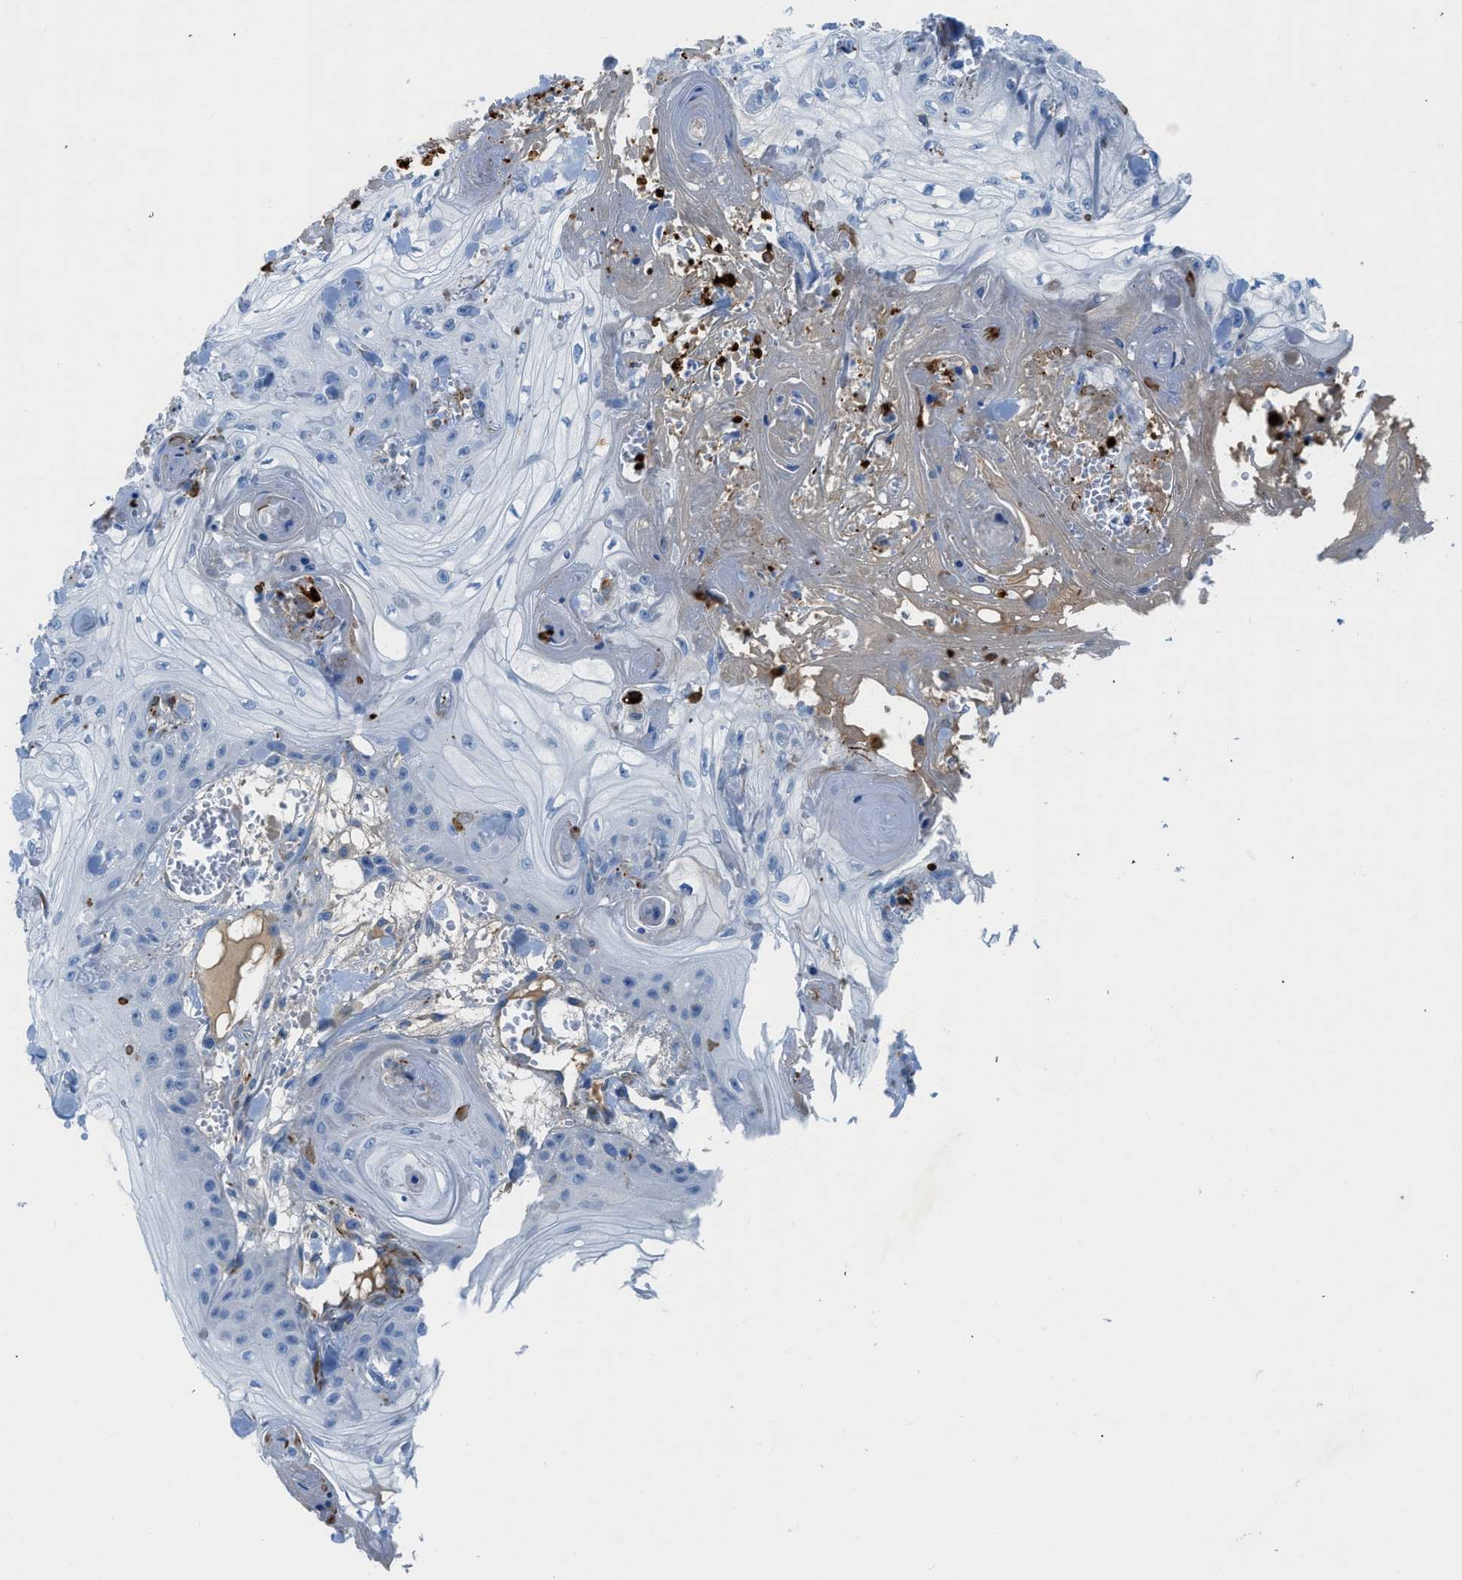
{"staining": {"intensity": "negative", "quantity": "none", "location": "none"}, "tissue": "skin cancer", "cell_type": "Tumor cells", "image_type": "cancer", "snomed": [{"axis": "morphology", "description": "Squamous cell carcinoma, NOS"}, {"axis": "topography", "description": "Skin"}], "caption": "Tumor cells are negative for protein expression in human skin cancer. (IHC, brightfield microscopy, high magnification).", "gene": "XCR1", "patient": {"sex": "male", "age": 74}}